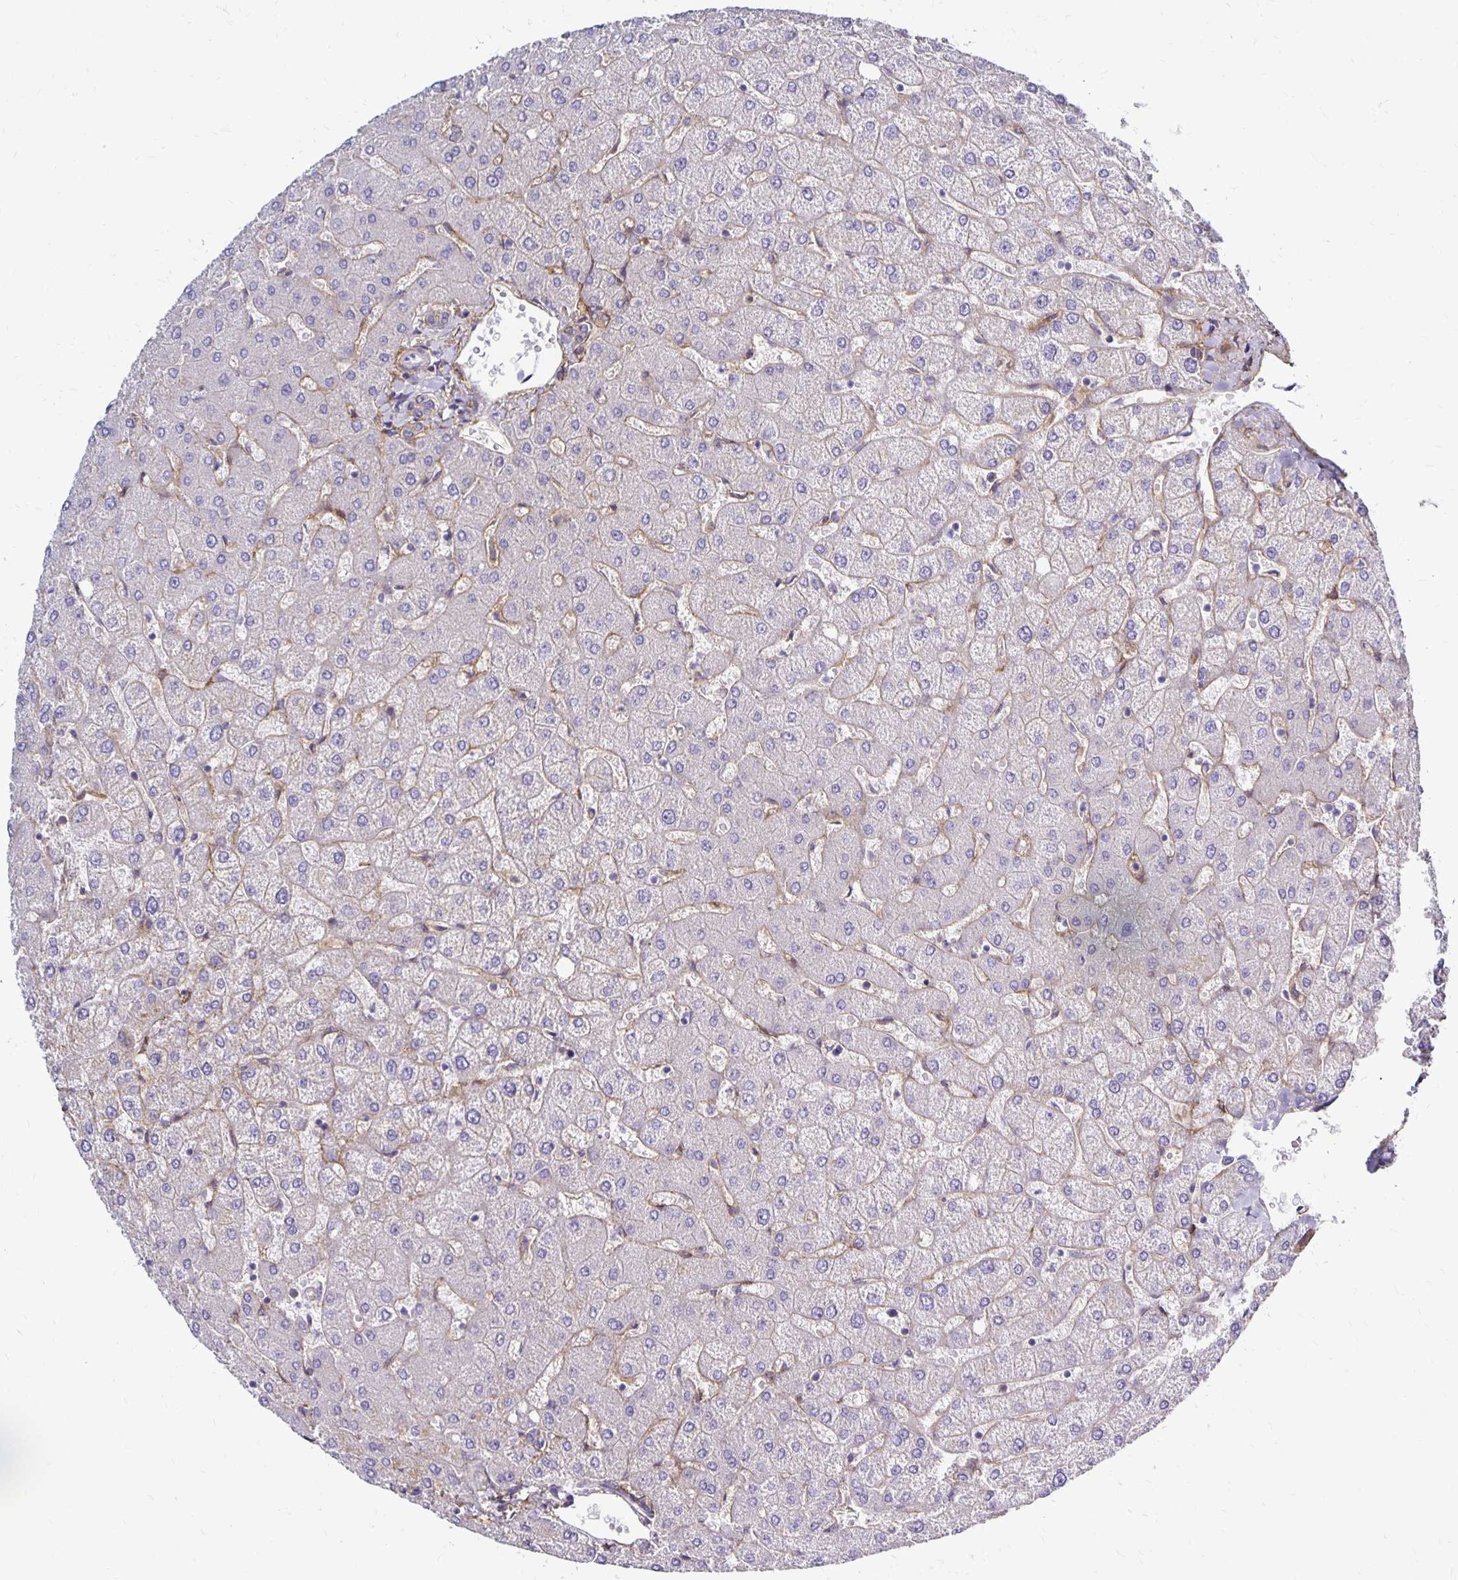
{"staining": {"intensity": "negative", "quantity": "none", "location": "none"}, "tissue": "liver", "cell_type": "Cholangiocytes", "image_type": "normal", "snomed": [{"axis": "morphology", "description": "Normal tissue, NOS"}, {"axis": "topography", "description": "Liver"}], "caption": "IHC of normal liver demonstrates no positivity in cholangiocytes.", "gene": "TNS3", "patient": {"sex": "female", "age": 54}}